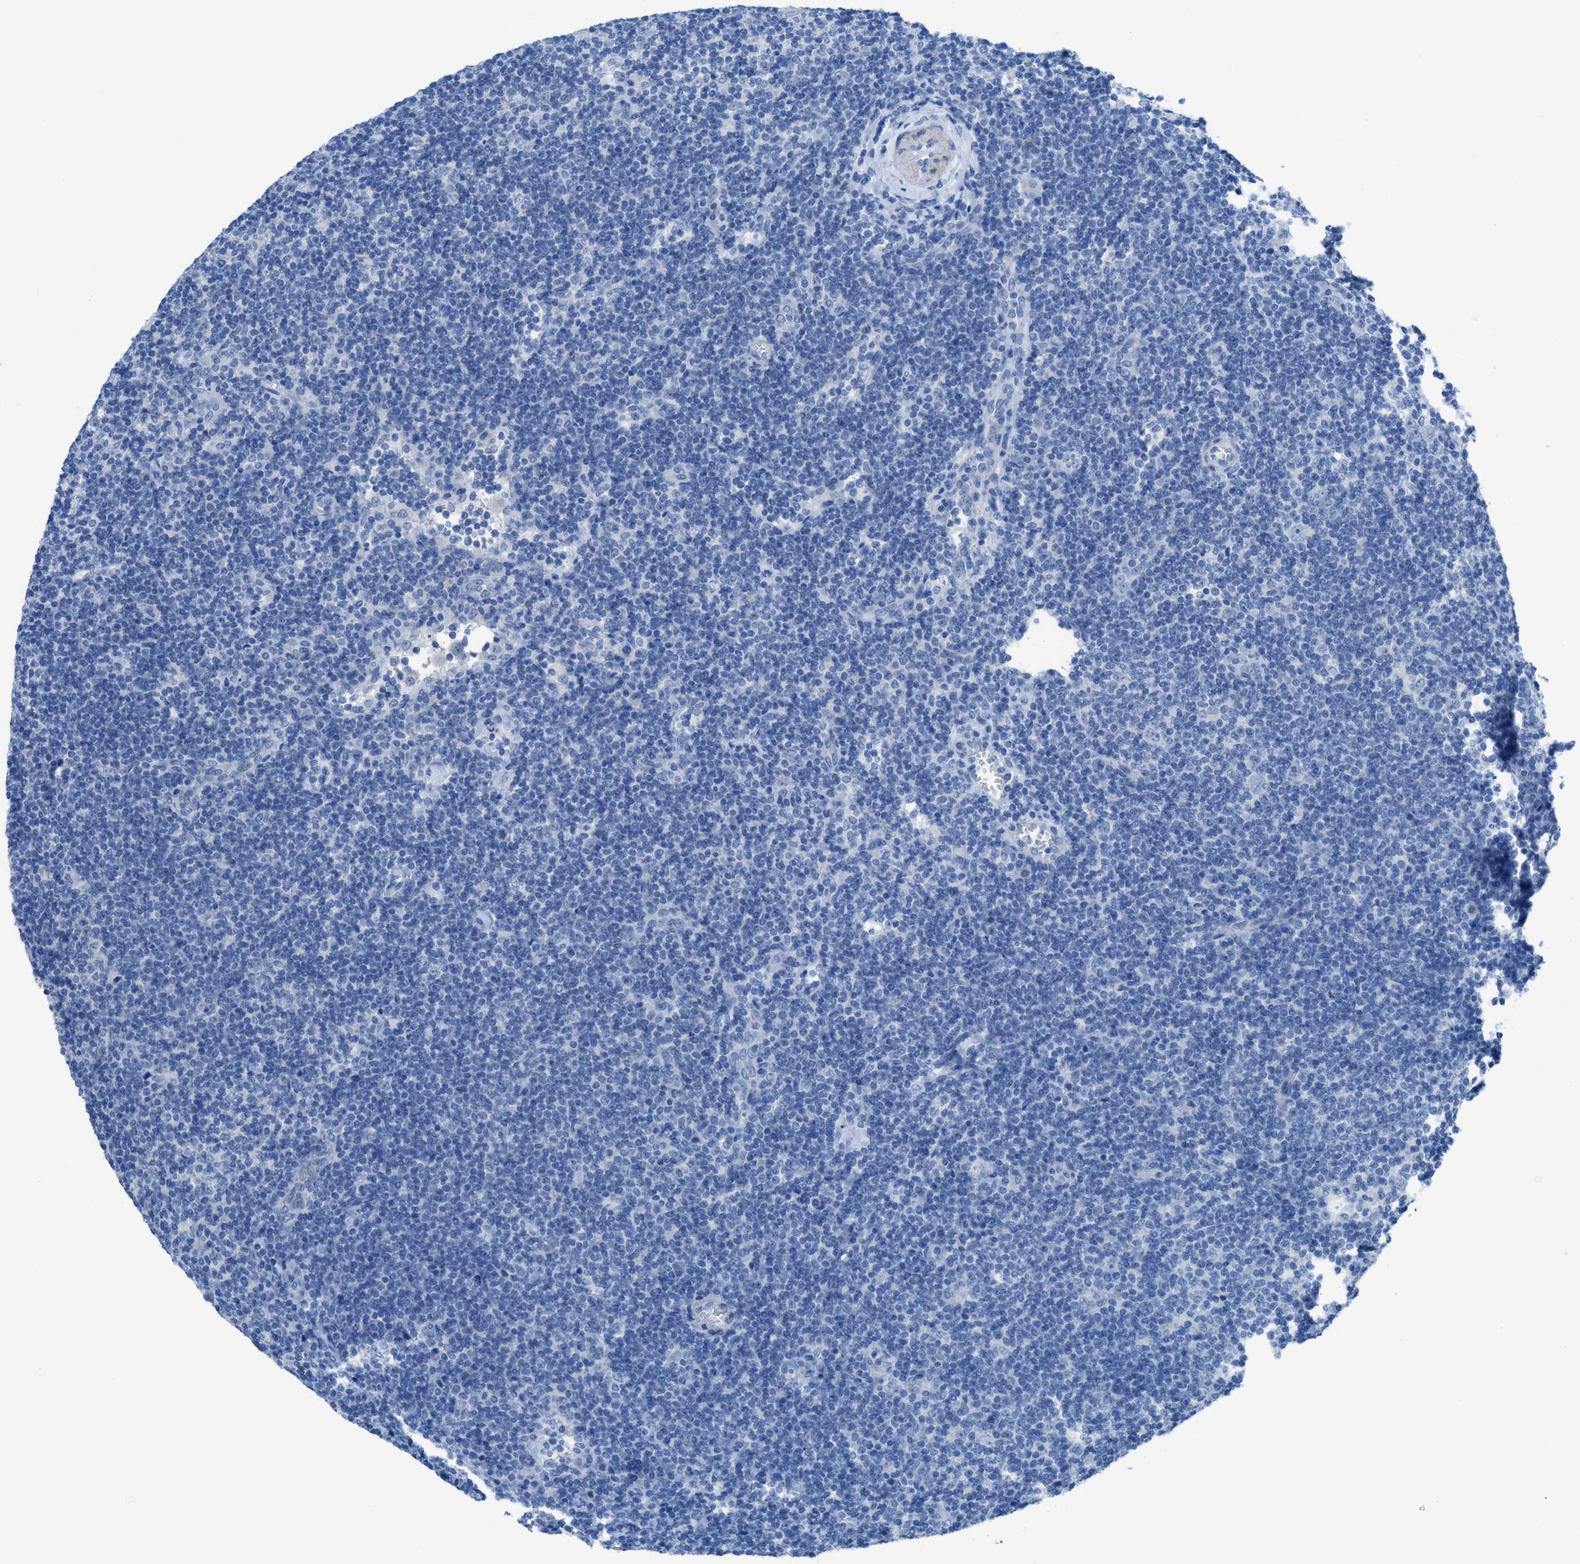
{"staining": {"intensity": "negative", "quantity": "none", "location": "none"}, "tissue": "lymphoma", "cell_type": "Tumor cells", "image_type": "cancer", "snomed": [{"axis": "morphology", "description": "Hodgkin's disease, NOS"}, {"axis": "topography", "description": "Lymph node"}], "caption": "High magnification brightfield microscopy of lymphoma stained with DAB (3,3'-diaminobenzidine) (brown) and counterstained with hematoxylin (blue): tumor cells show no significant positivity.", "gene": "ACAN", "patient": {"sex": "female", "age": 57}}